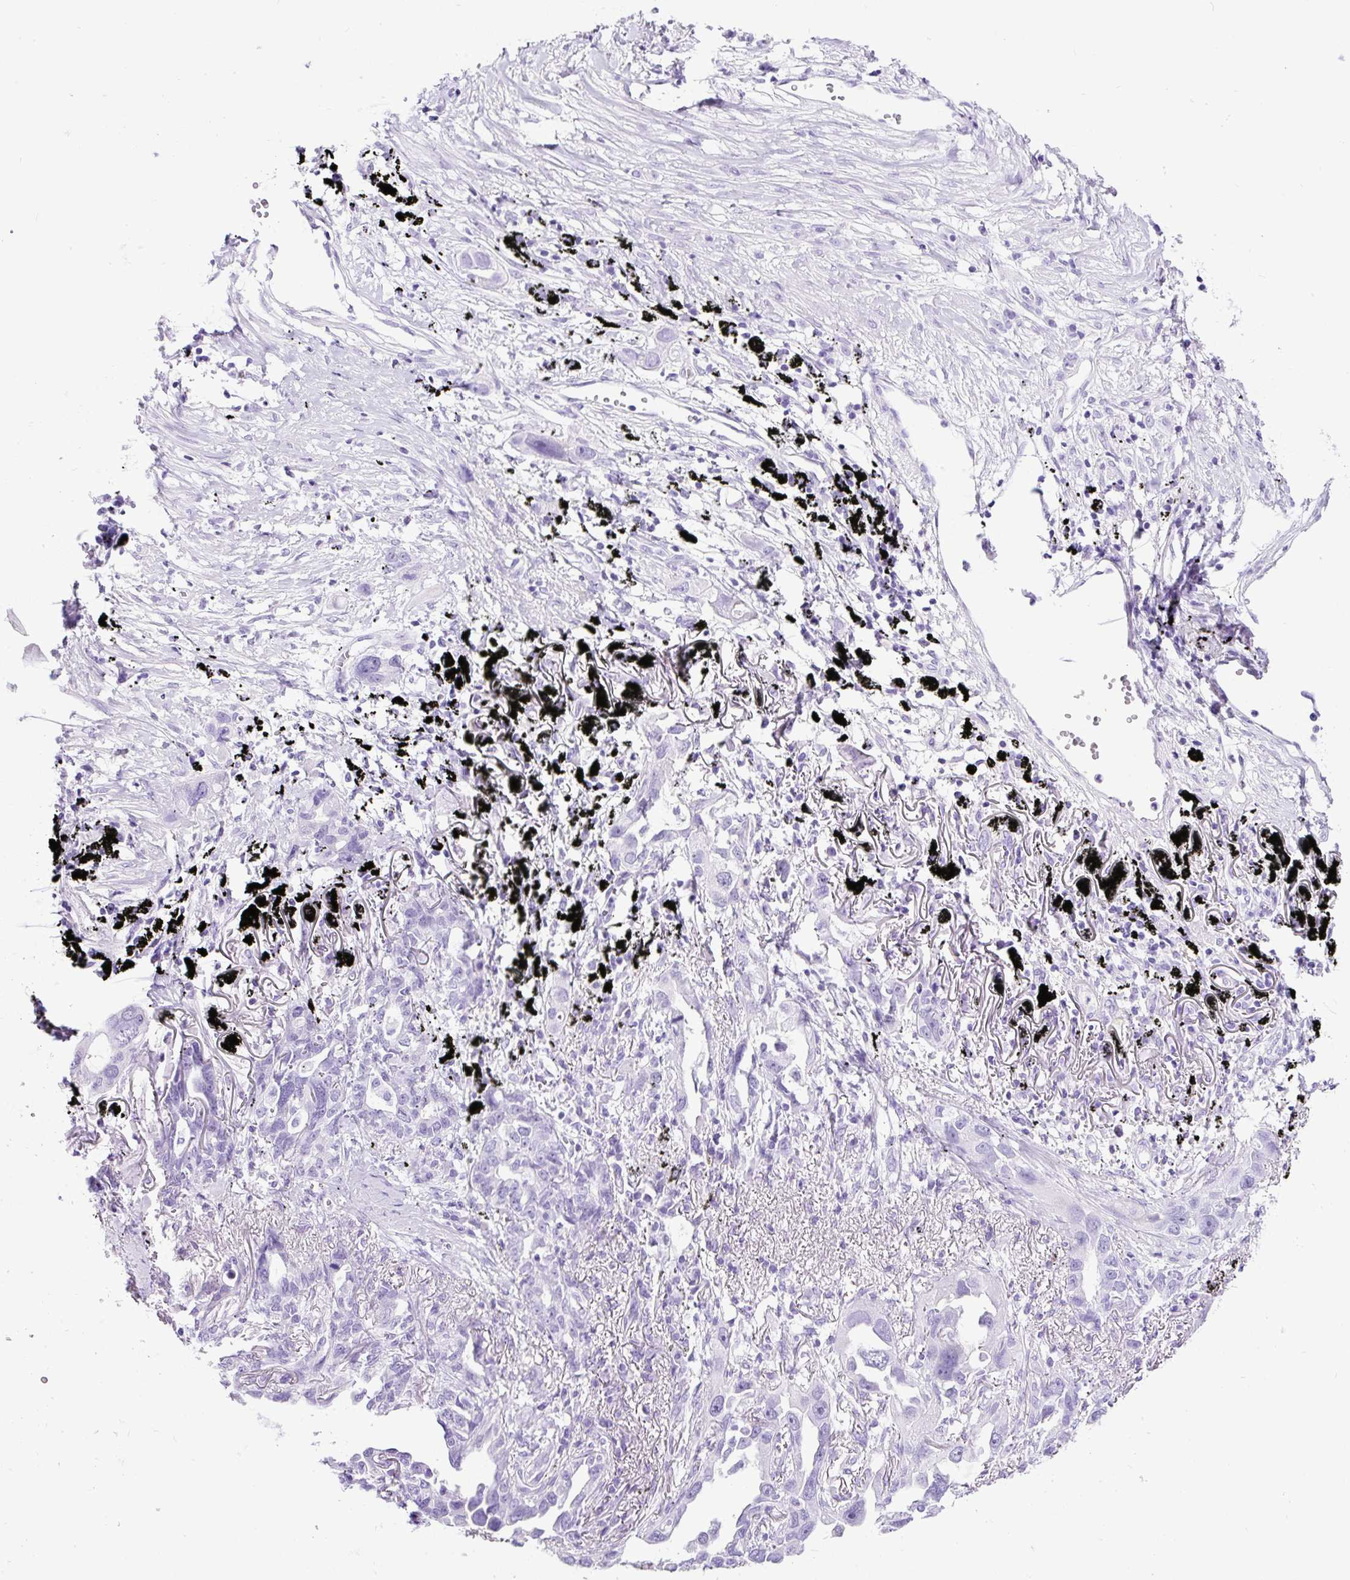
{"staining": {"intensity": "negative", "quantity": "none", "location": "none"}, "tissue": "lung cancer", "cell_type": "Tumor cells", "image_type": "cancer", "snomed": [{"axis": "morphology", "description": "Adenocarcinoma, NOS"}, {"axis": "topography", "description": "Lung"}], "caption": "Tumor cells show no significant positivity in adenocarcinoma (lung). (Brightfield microscopy of DAB (3,3'-diaminobenzidine) immunohistochemistry at high magnification).", "gene": "PDIA2", "patient": {"sex": "male", "age": 67}}